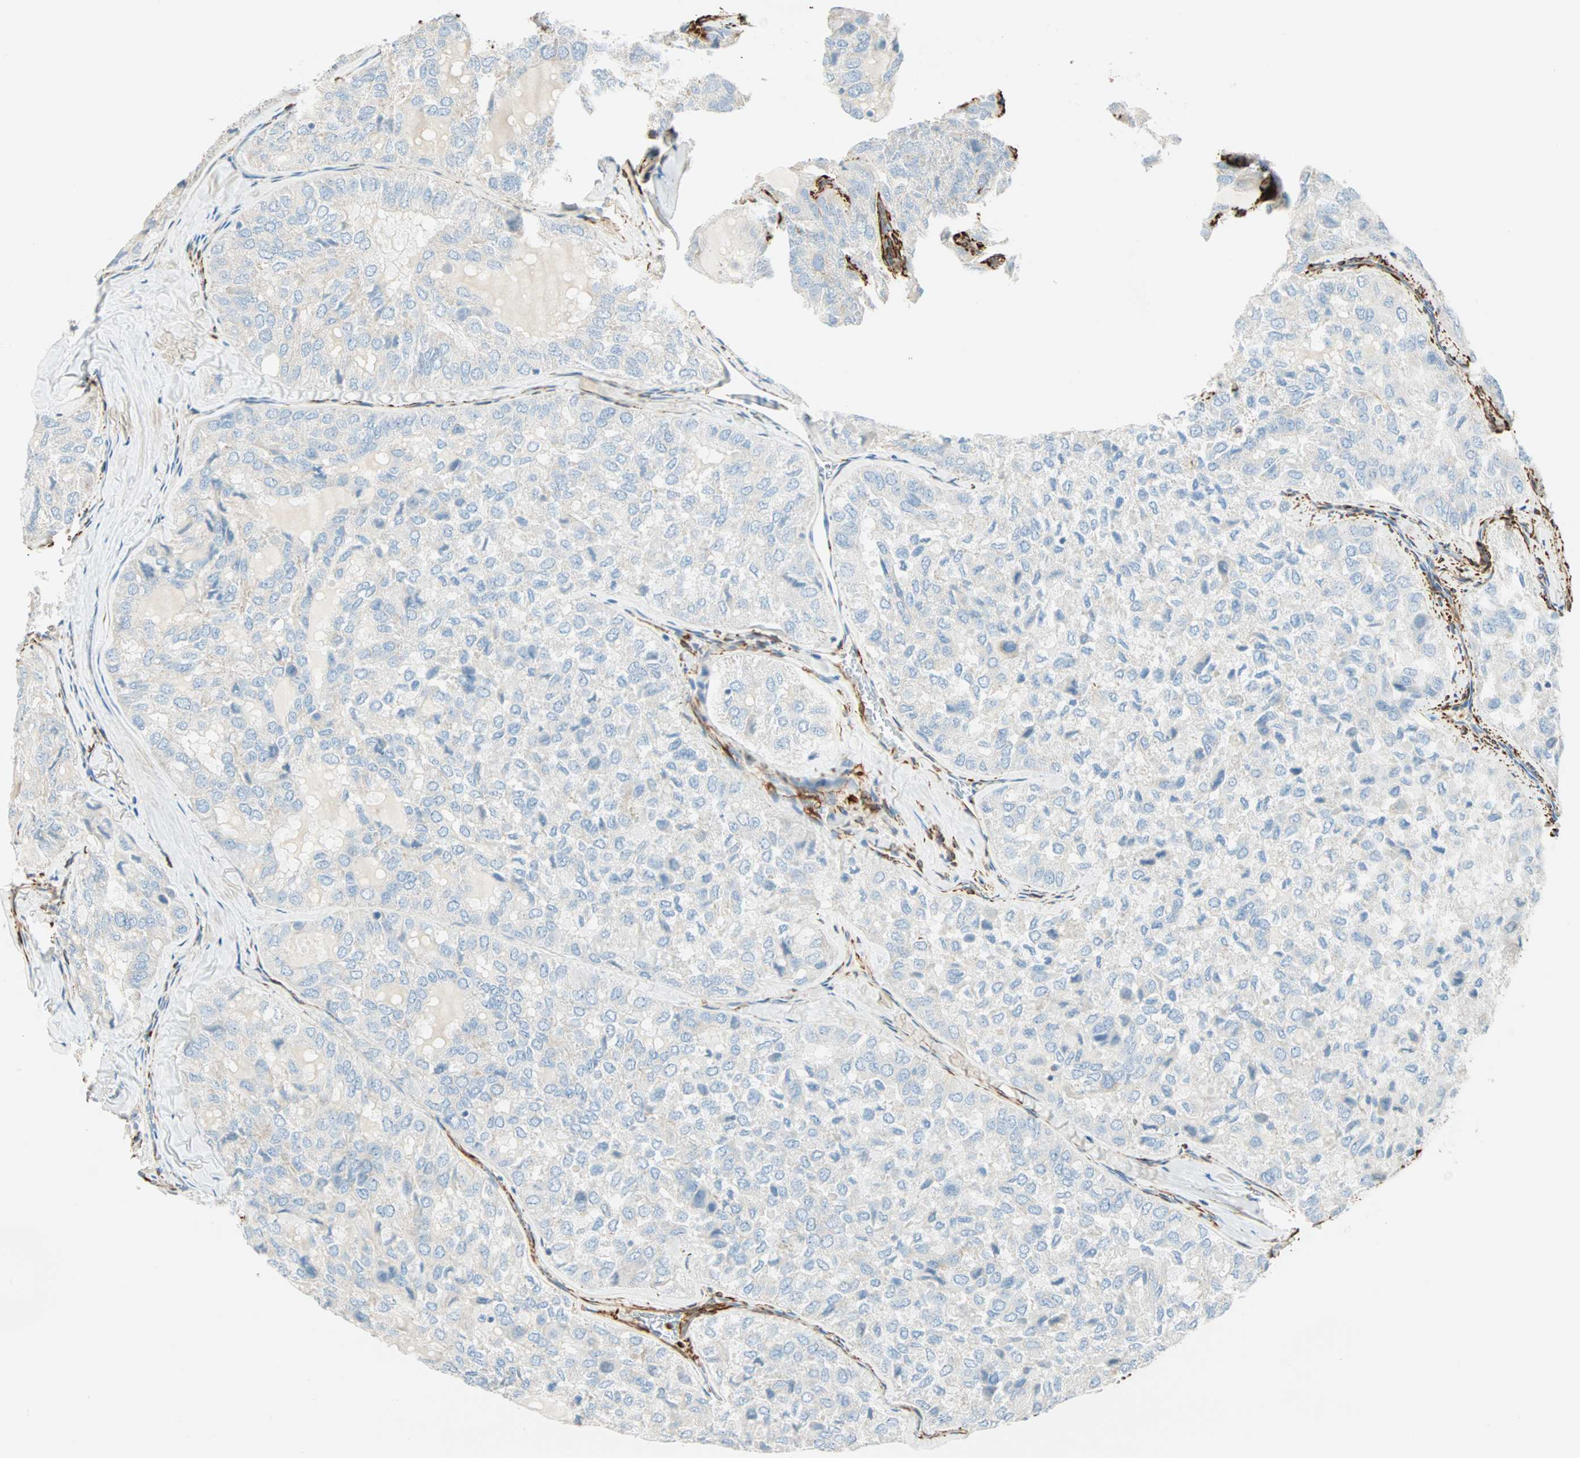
{"staining": {"intensity": "negative", "quantity": "none", "location": "none"}, "tissue": "thyroid cancer", "cell_type": "Tumor cells", "image_type": "cancer", "snomed": [{"axis": "morphology", "description": "Follicular adenoma carcinoma, NOS"}, {"axis": "topography", "description": "Thyroid gland"}], "caption": "Follicular adenoma carcinoma (thyroid) was stained to show a protein in brown. There is no significant expression in tumor cells.", "gene": "NES", "patient": {"sex": "male", "age": 75}}